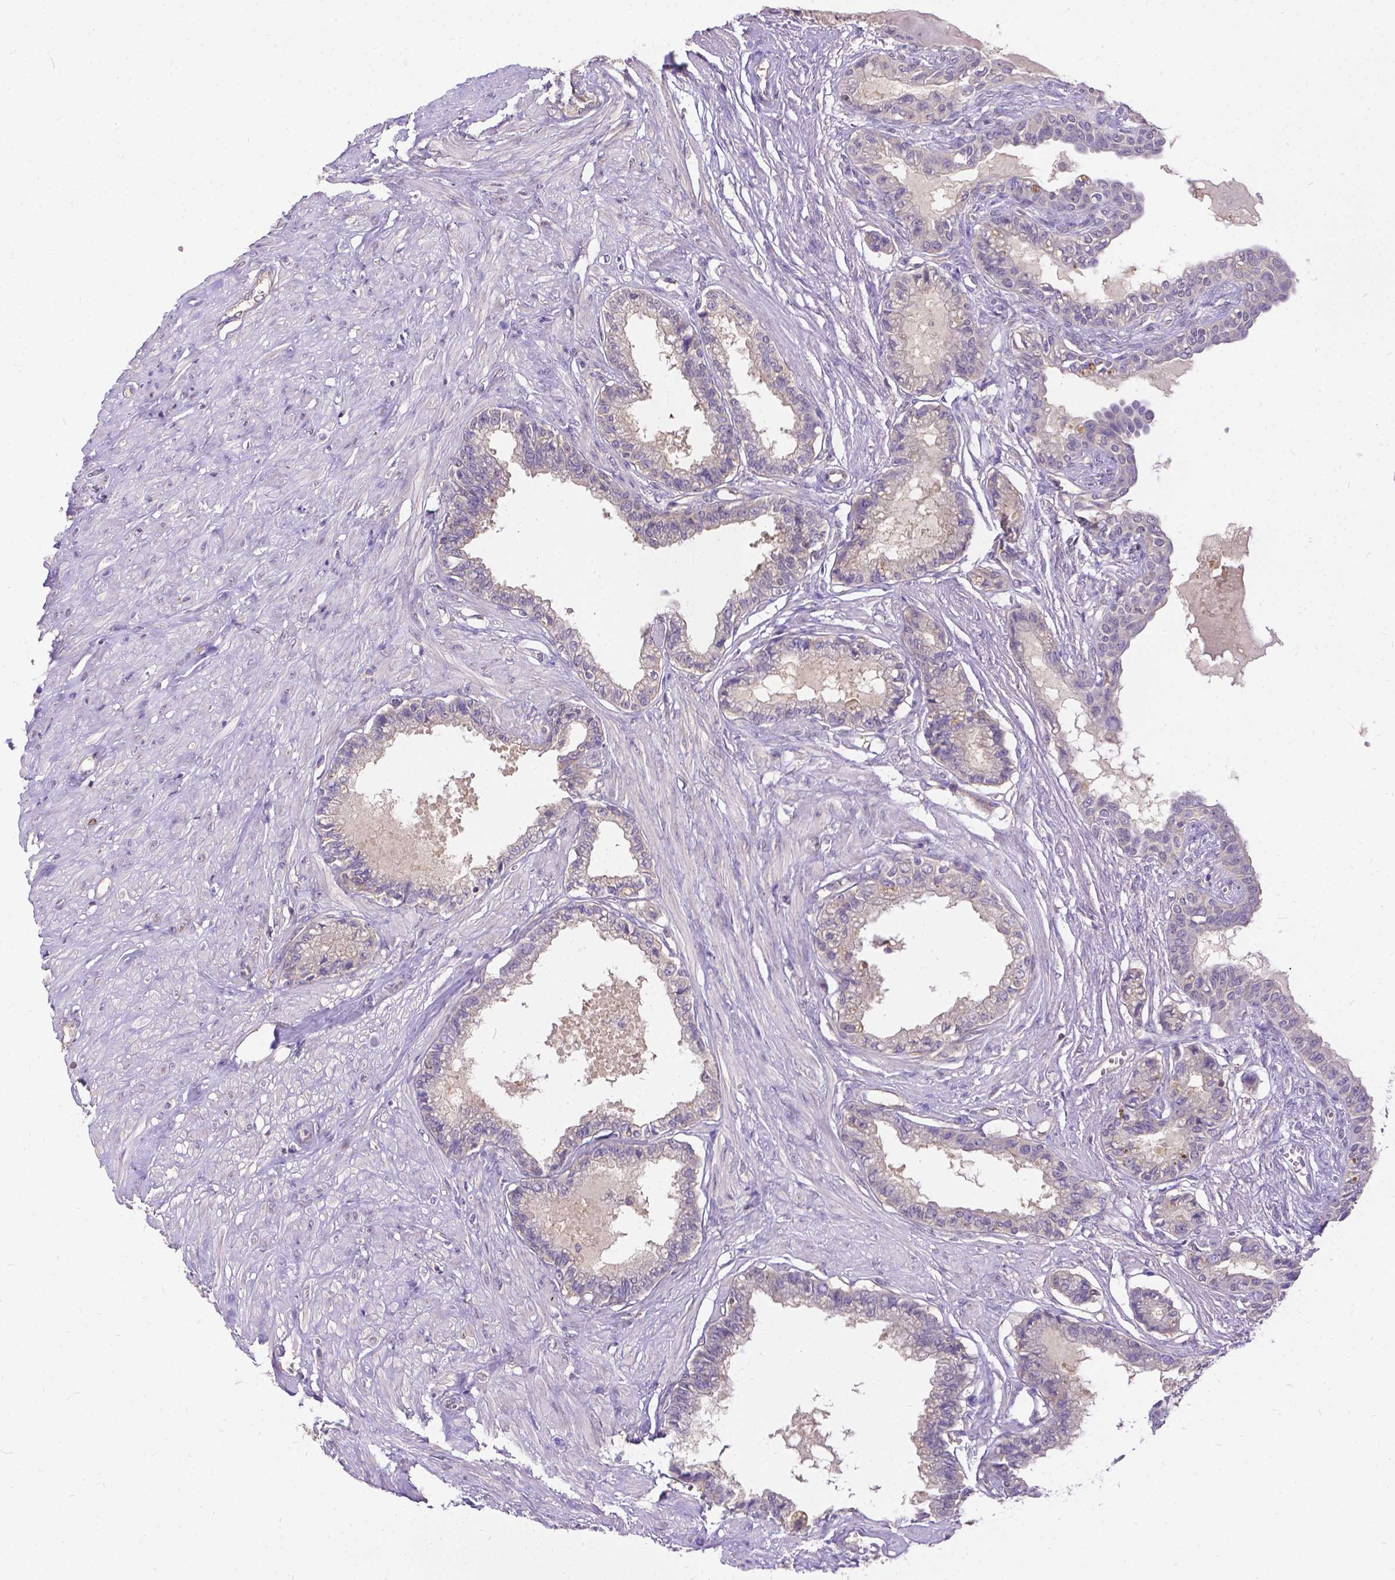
{"staining": {"intensity": "weak", "quantity": "25%-75%", "location": "cytoplasmic/membranous"}, "tissue": "seminal vesicle", "cell_type": "Glandular cells", "image_type": "normal", "snomed": [{"axis": "morphology", "description": "Normal tissue, NOS"}, {"axis": "morphology", "description": "Urothelial carcinoma, NOS"}, {"axis": "topography", "description": "Urinary bladder"}, {"axis": "topography", "description": "Seminal veicle"}], "caption": "Immunohistochemistry (IHC) photomicrograph of unremarkable seminal vesicle: seminal vesicle stained using immunohistochemistry shows low levels of weak protein expression localized specifically in the cytoplasmic/membranous of glandular cells, appearing as a cytoplasmic/membranous brown color.", "gene": "DENND6A", "patient": {"sex": "male", "age": 76}}